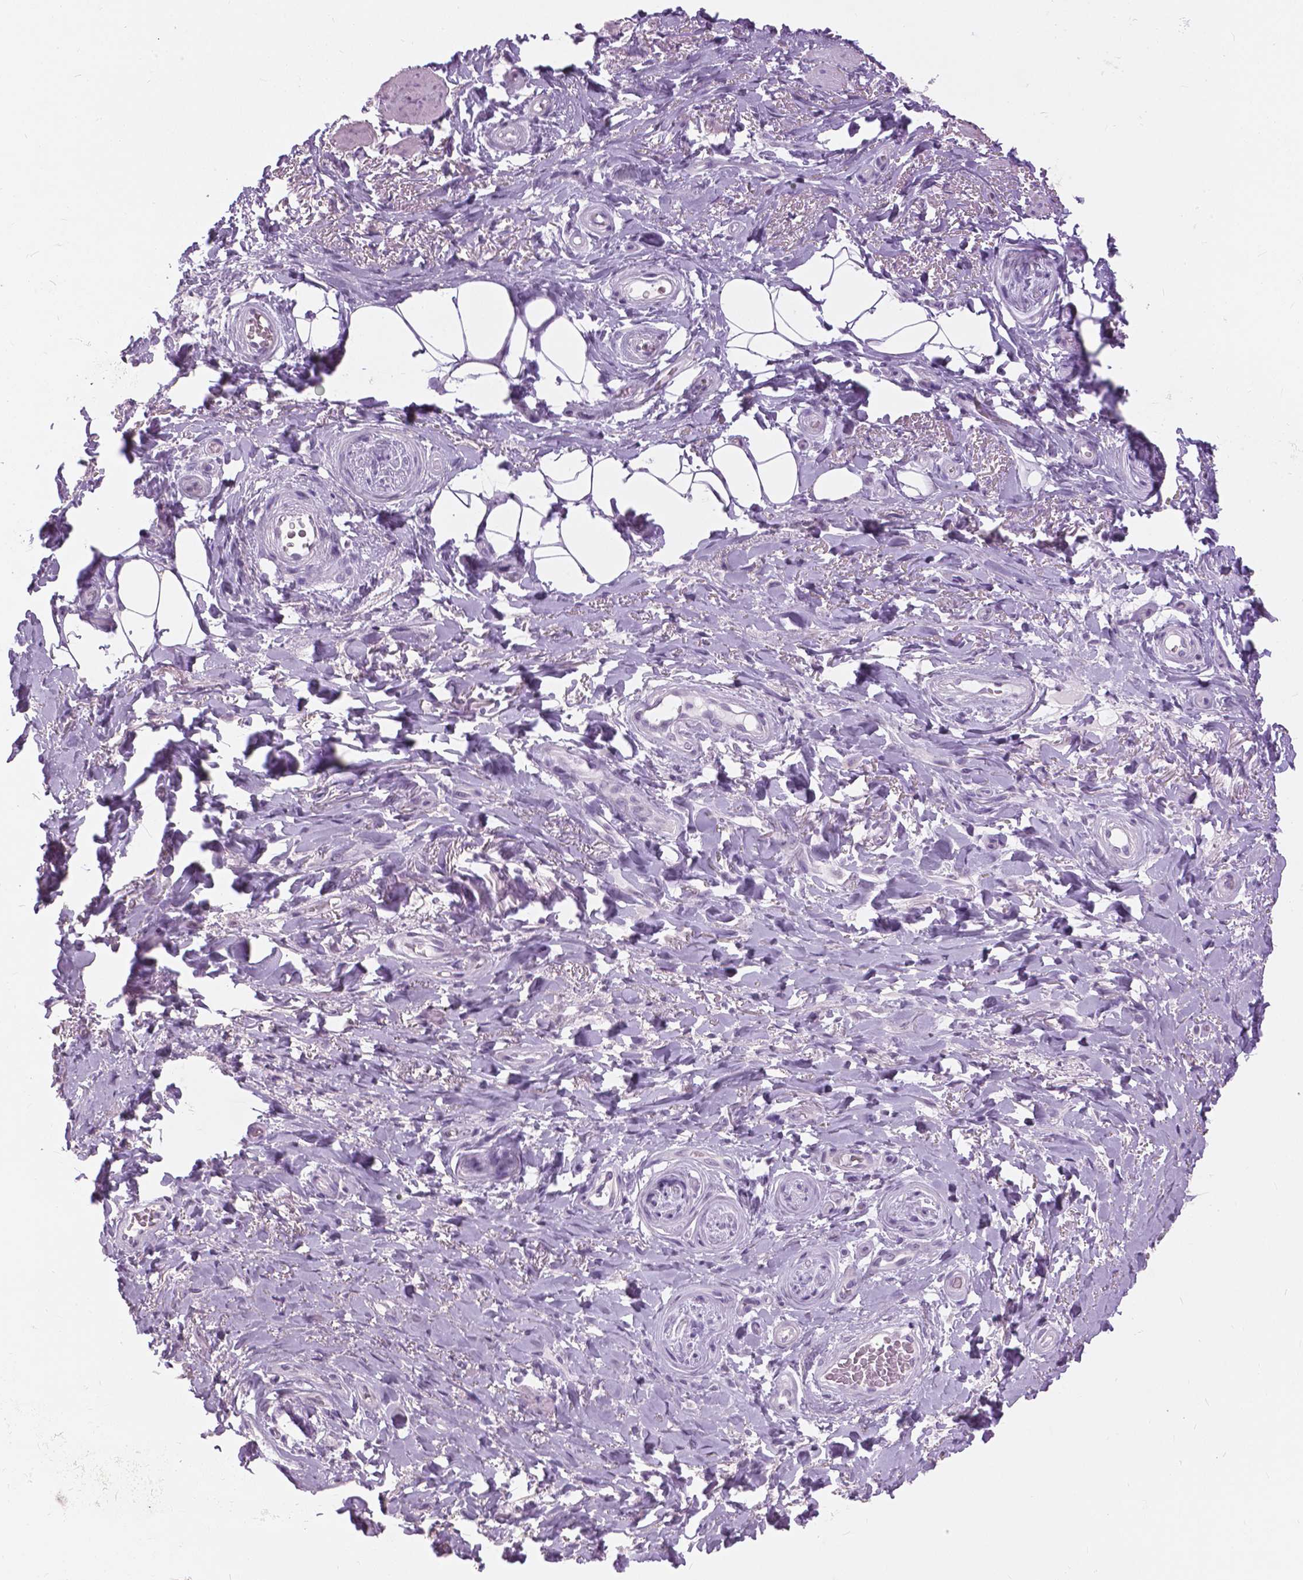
{"staining": {"intensity": "negative", "quantity": "none", "location": "none"}, "tissue": "adipose tissue", "cell_type": "Adipocytes", "image_type": "normal", "snomed": [{"axis": "morphology", "description": "Normal tissue, NOS"}, {"axis": "topography", "description": "Anal"}, {"axis": "topography", "description": "Peripheral nerve tissue"}], "caption": "Immunohistochemistry (IHC) image of normal human adipose tissue stained for a protein (brown), which demonstrates no expression in adipocytes. (DAB immunohistochemistry with hematoxylin counter stain).", "gene": "MYOM1", "patient": {"sex": "male", "age": 53}}